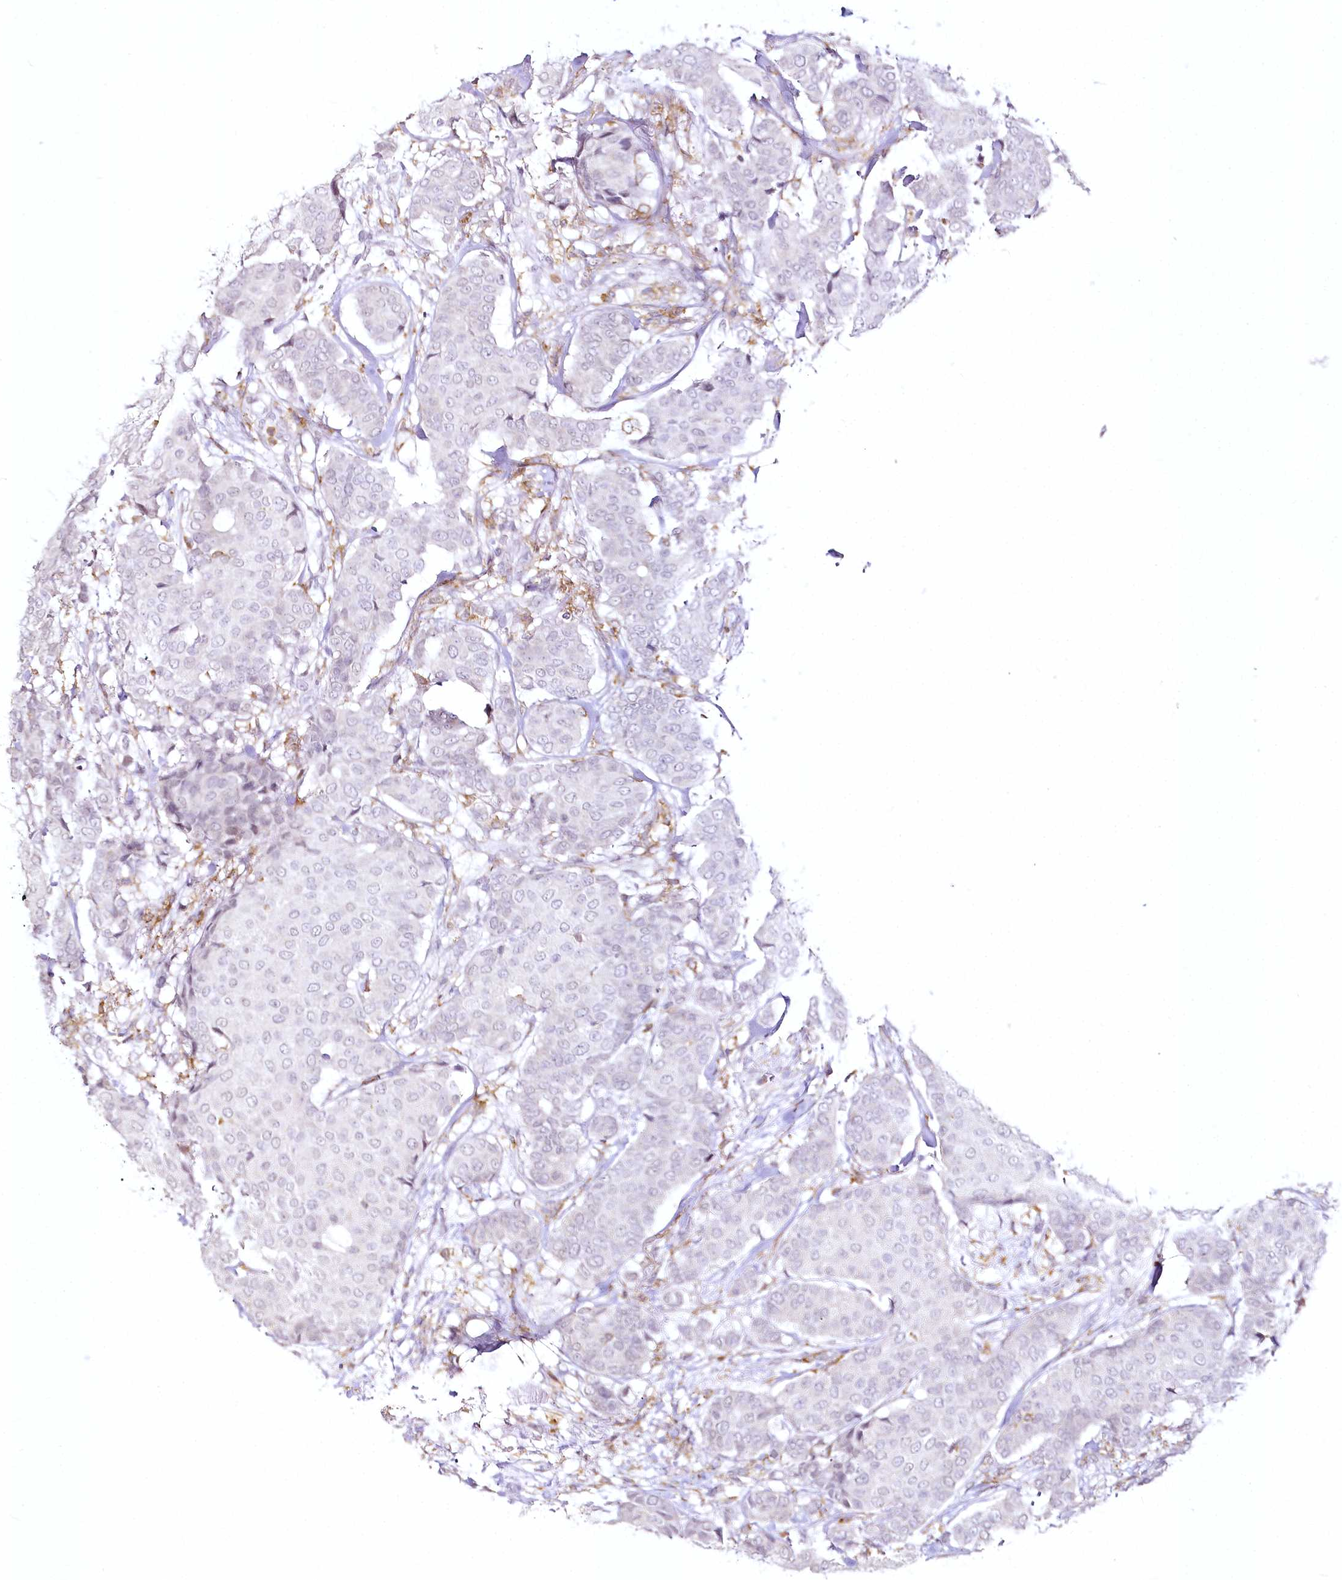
{"staining": {"intensity": "negative", "quantity": "none", "location": "none"}, "tissue": "breast cancer", "cell_type": "Tumor cells", "image_type": "cancer", "snomed": [{"axis": "morphology", "description": "Duct carcinoma"}, {"axis": "topography", "description": "Breast"}], "caption": "This photomicrograph is of infiltrating ductal carcinoma (breast) stained with IHC to label a protein in brown with the nuclei are counter-stained blue. There is no expression in tumor cells.", "gene": "DOCK2", "patient": {"sex": "female", "age": 75}}